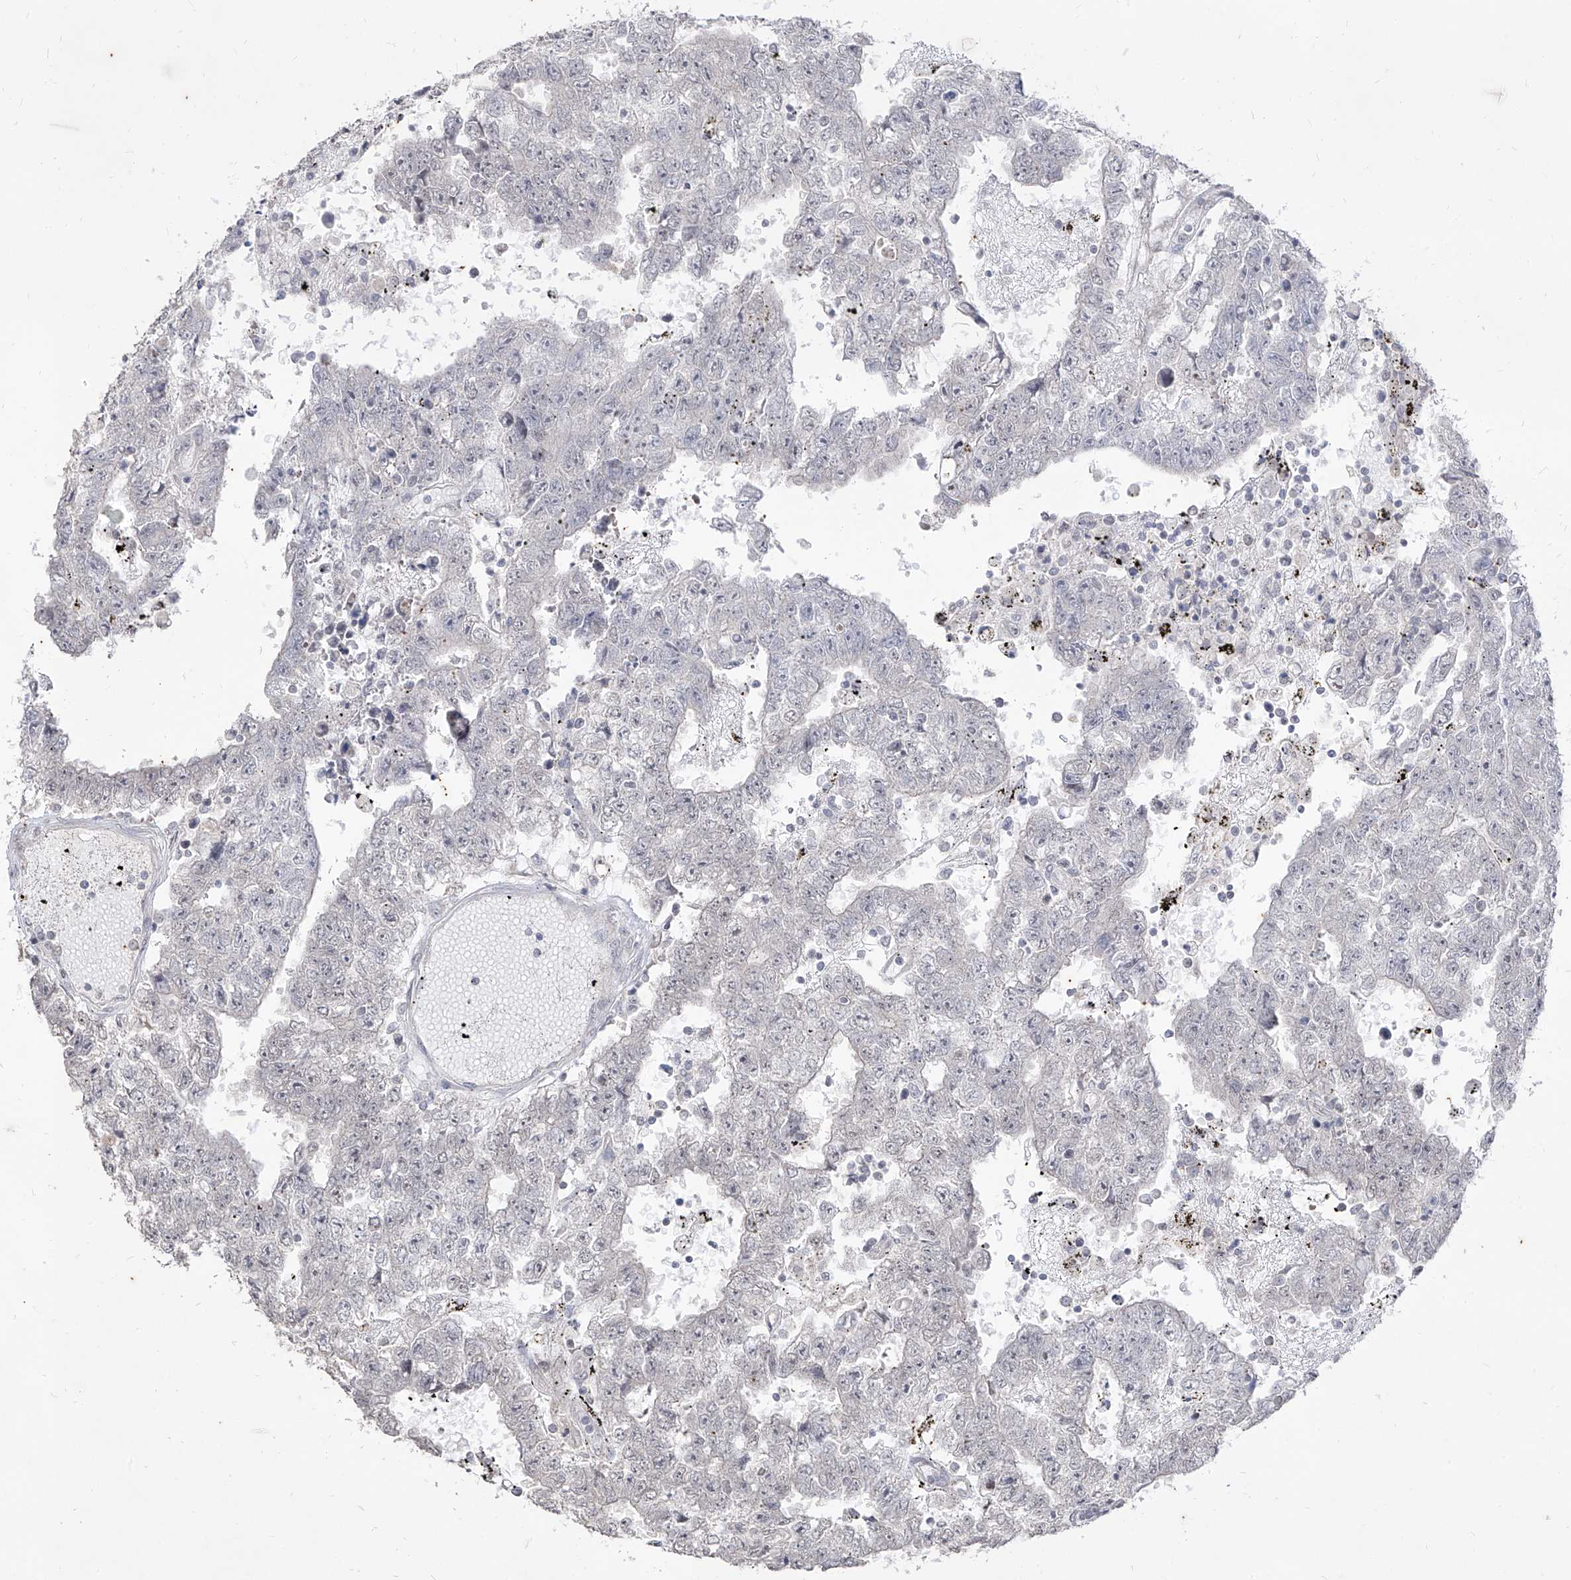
{"staining": {"intensity": "negative", "quantity": "none", "location": "none"}, "tissue": "testis cancer", "cell_type": "Tumor cells", "image_type": "cancer", "snomed": [{"axis": "morphology", "description": "Carcinoma, Embryonal, NOS"}, {"axis": "topography", "description": "Testis"}], "caption": "Histopathology image shows no significant protein staining in tumor cells of embryonal carcinoma (testis).", "gene": "PHF20L1", "patient": {"sex": "male", "age": 25}}